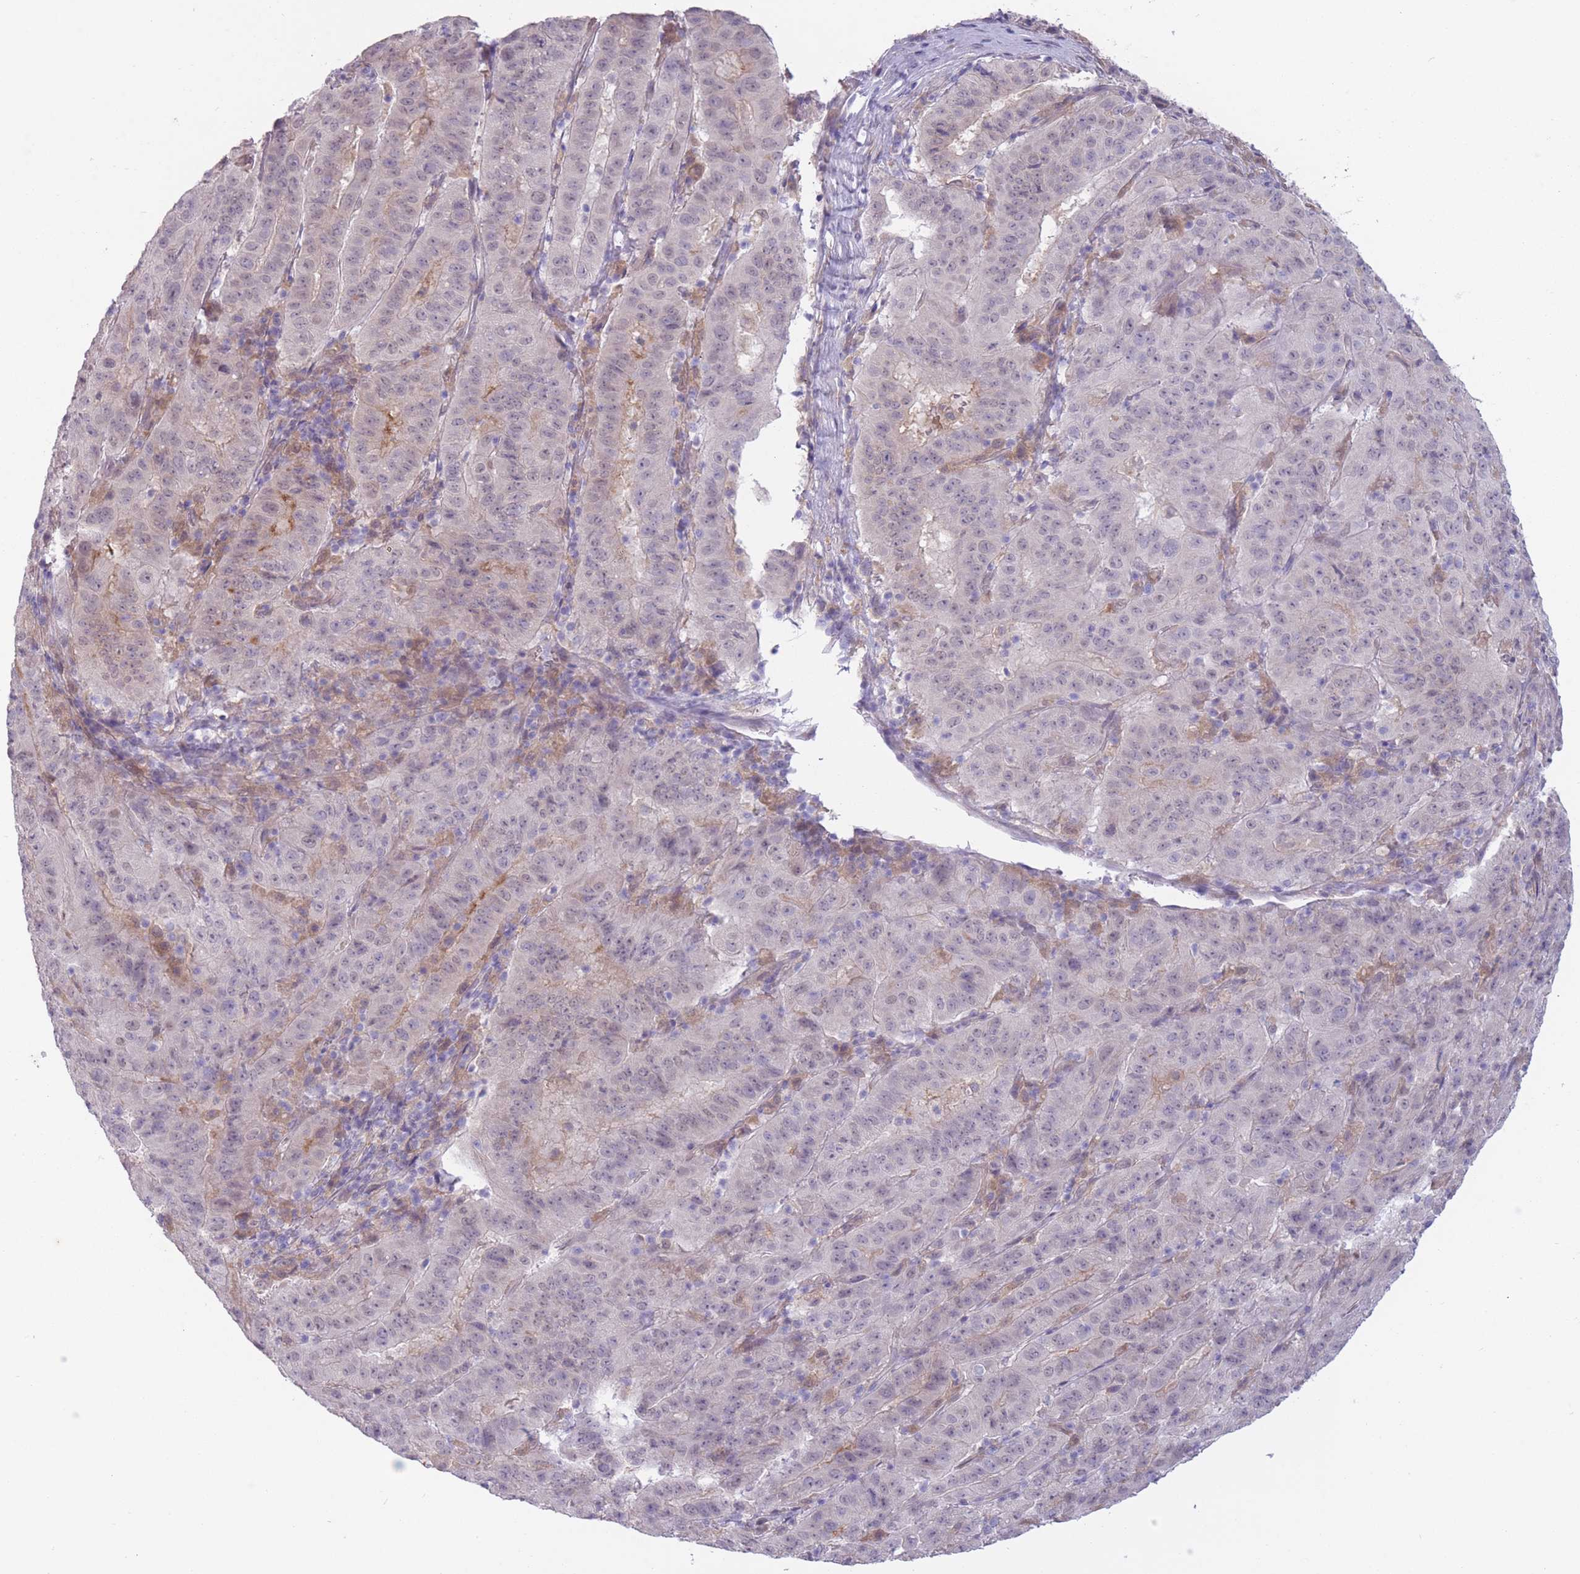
{"staining": {"intensity": "weak", "quantity": "<25%", "location": "cytoplasmic/membranous,nuclear"}, "tissue": "pancreatic cancer", "cell_type": "Tumor cells", "image_type": "cancer", "snomed": [{"axis": "morphology", "description": "Adenocarcinoma, NOS"}, {"axis": "topography", "description": "Pancreas"}], "caption": "This is a image of immunohistochemistry (IHC) staining of pancreatic adenocarcinoma, which shows no positivity in tumor cells.", "gene": "ARPIN", "patient": {"sex": "male", "age": 63}}